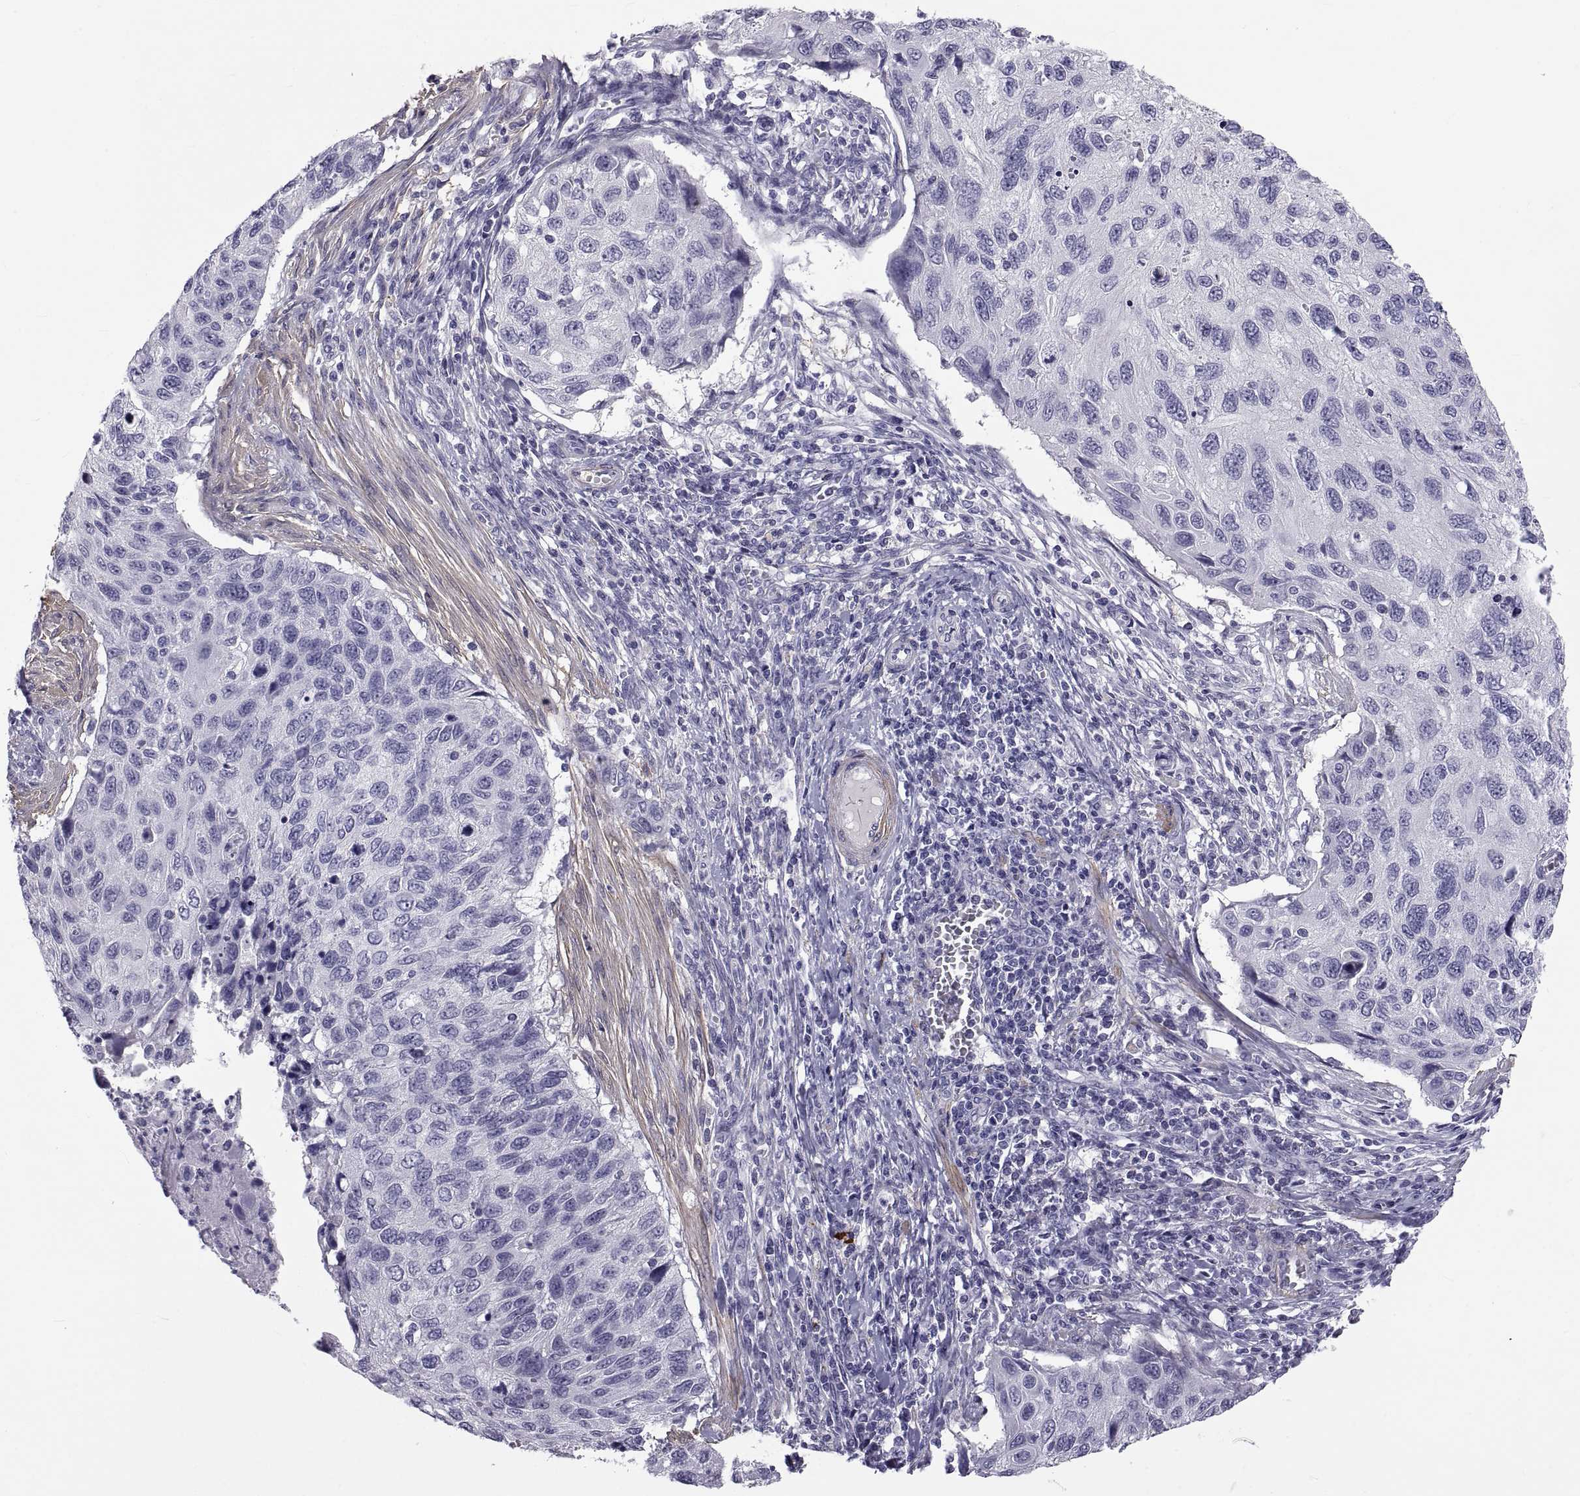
{"staining": {"intensity": "negative", "quantity": "none", "location": "none"}, "tissue": "cervical cancer", "cell_type": "Tumor cells", "image_type": "cancer", "snomed": [{"axis": "morphology", "description": "Squamous cell carcinoma, NOS"}, {"axis": "topography", "description": "Cervix"}], "caption": "Squamous cell carcinoma (cervical) stained for a protein using immunohistochemistry (IHC) exhibits no positivity tumor cells.", "gene": "MAGEB1", "patient": {"sex": "female", "age": 70}}